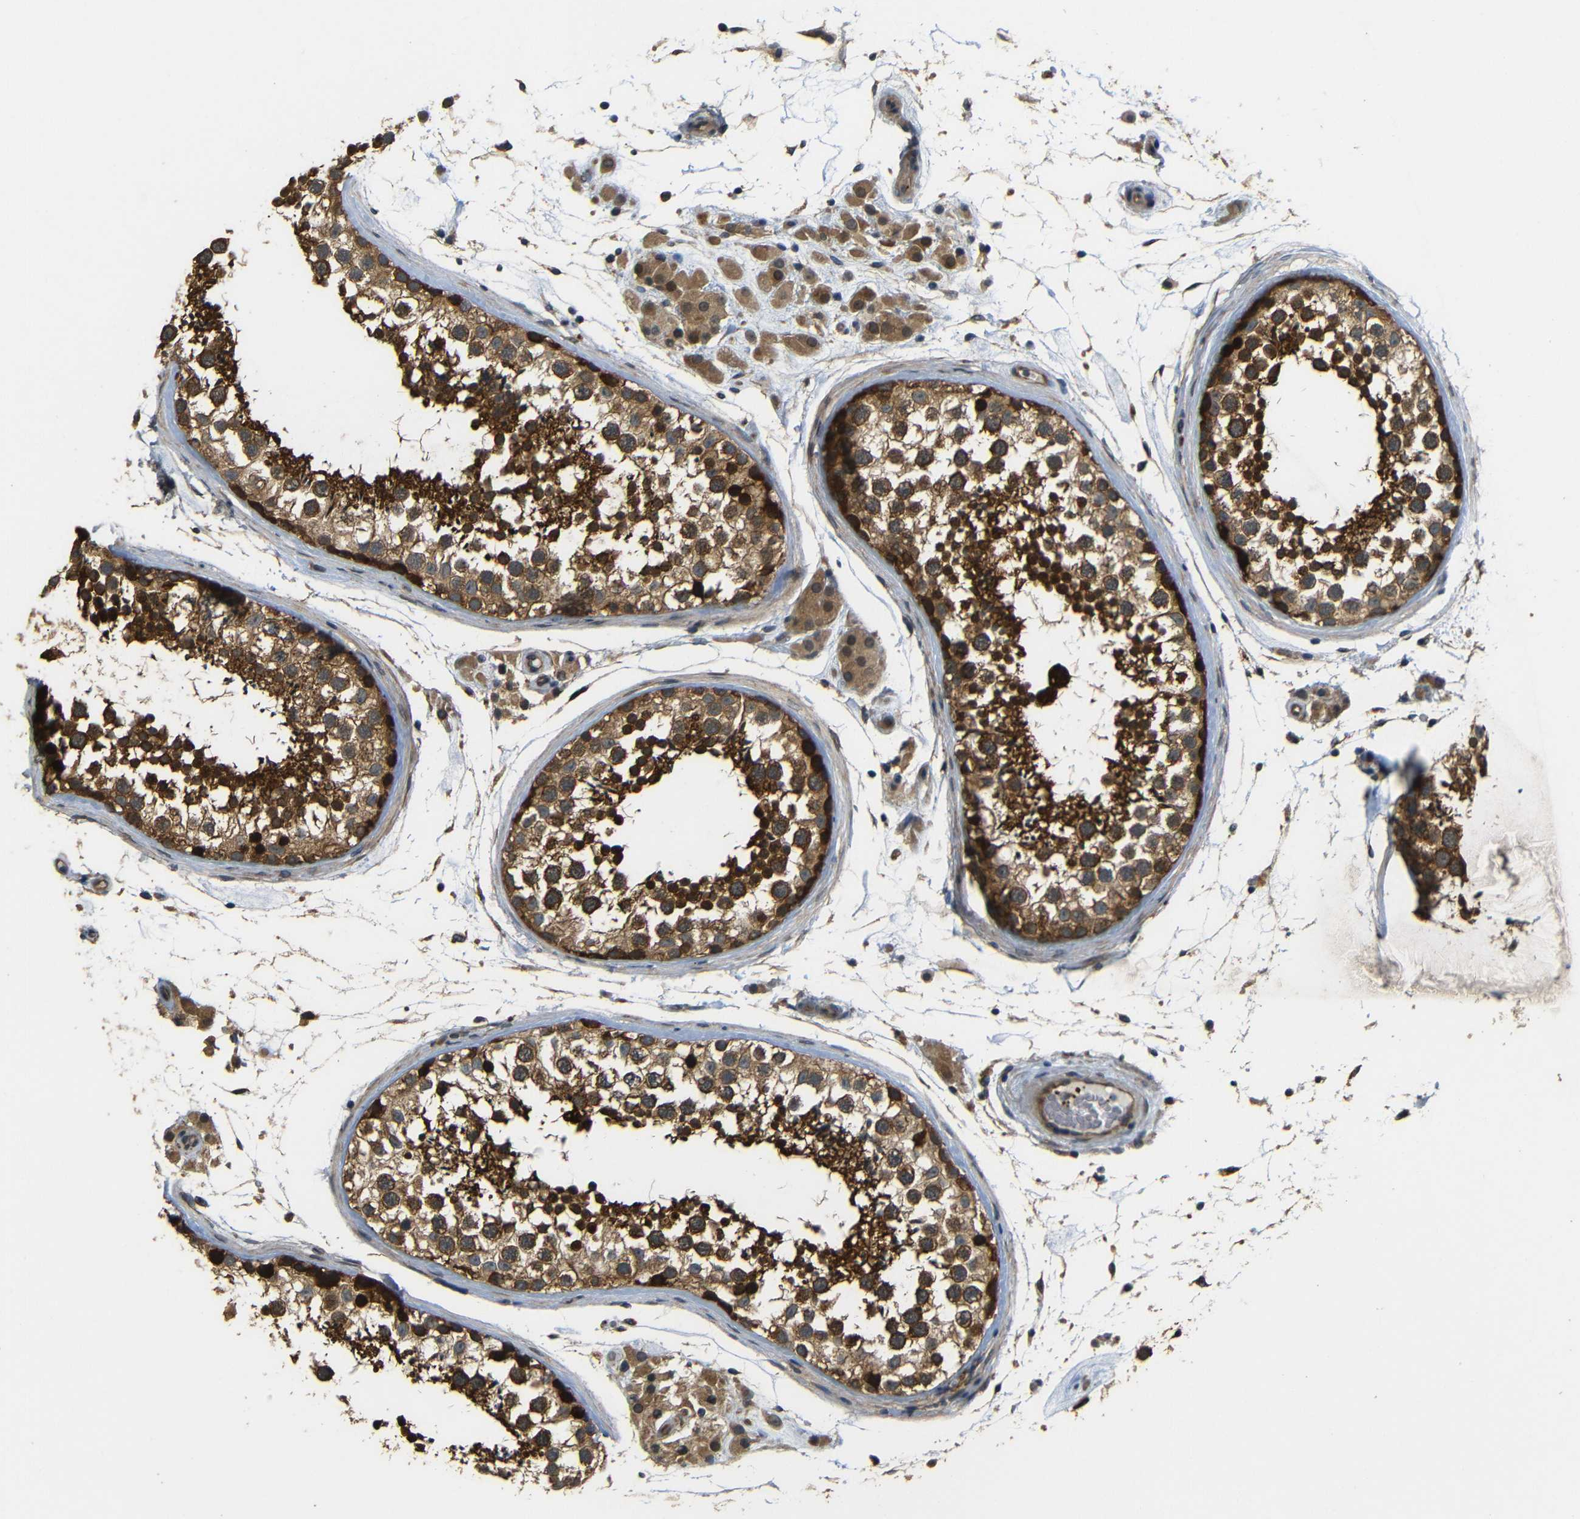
{"staining": {"intensity": "strong", "quantity": ">75%", "location": "cytoplasmic/membranous"}, "tissue": "testis", "cell_type": "Cells in seminiferous ducts", "image_type": "normal", "snomed": [{"axis": "morphology", "description": "Normal tissue, NOS"}, {"axis": "topography", "description": "Testis"}], "caption": "The image shows immunohistochemical staining of unremarkable testis. There is strong cytoplasmic/membranous expression is seen in about >75% of cells in seminiferous ducts. (DAB (3,3'-diaminobenzidine) IHC, brown staining for protein, blue staining for nuclei).", "gene": "EPHB2", "patient": {"sex": "male", "age": 46}}